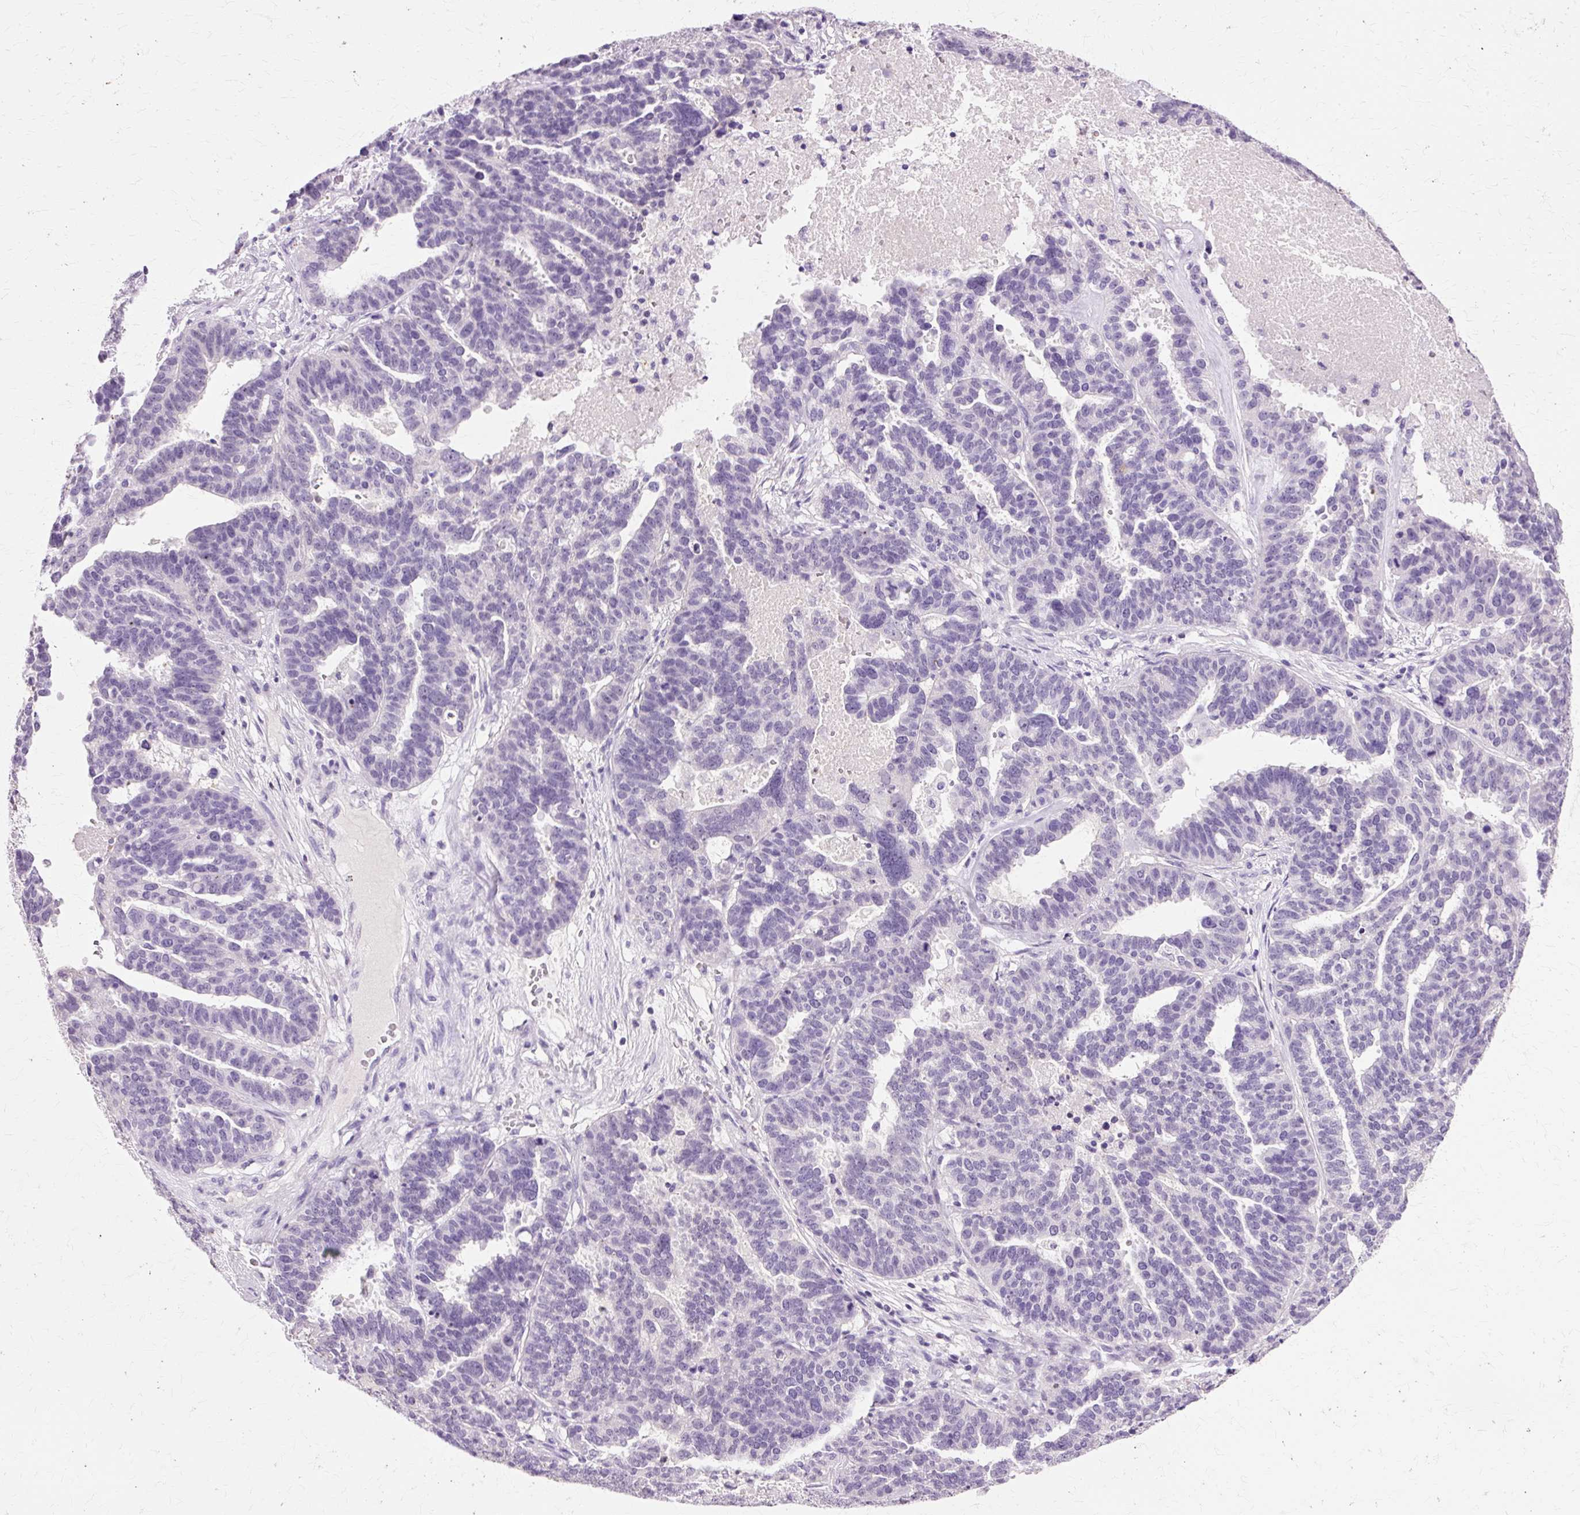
{"staining": {"intensity": "negative", "quantity": "none", "location": "none"}, "tissue": "ovarian cancer", "cell_type": "Tumor cells", "image_type": "cancer", "snomed": [{"axis": "morphology", "description": "Cystadenocarcinoma, serous, NOS"}, {"axis": "topography", "description": "Ovary"}], "caption": "Micrograph shows no significant protein expression in tumor cells of ovarian cancer.", "gene": "VN1R2", "patient": {"sex": "female", "age": 59}}